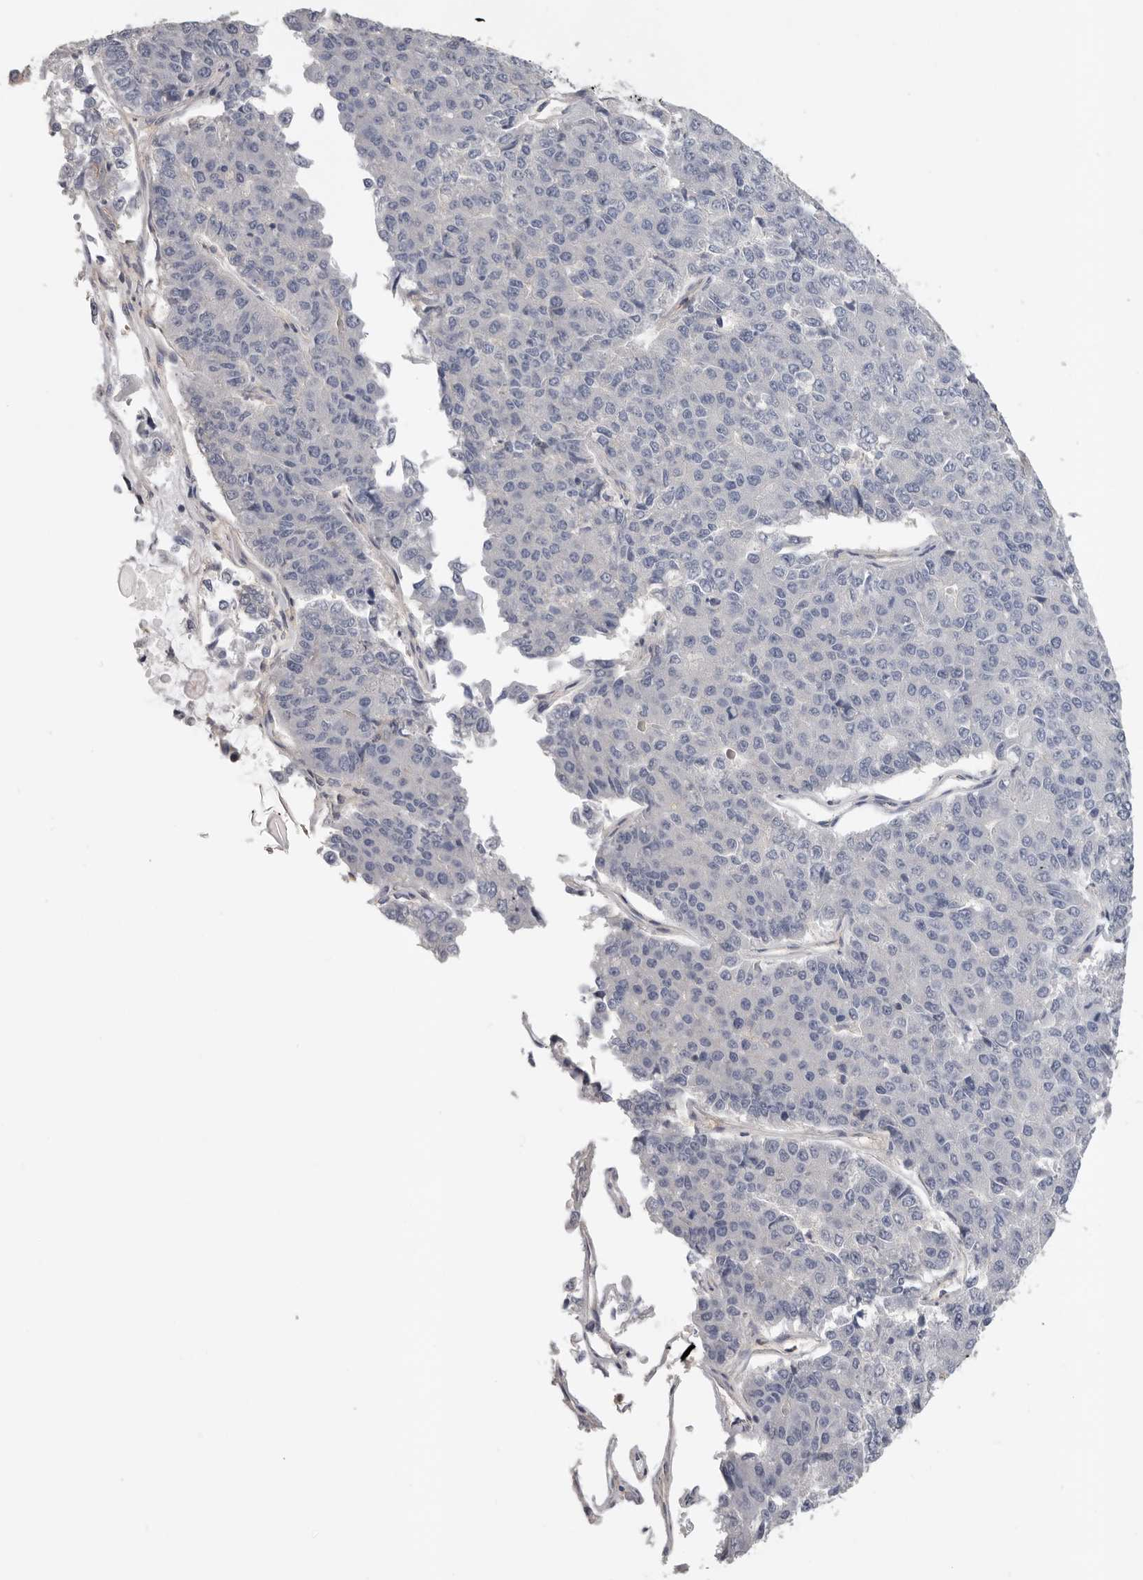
{"staining": {"intensity": "negative", "quantity": "none", "location": "none"}, "tissue": "pancreatic cancer", "cell_type": "Tumor cells", "image_type": "cancer", "snomed": [{"axis": "morphology", "description": "Adenocarcinoma, NOS"}, {"axis": "topography", "description": "Pancreas"}], "caption": "Immunohistochemical staining of human pancreatic cancer exhibits no significant positivity in tumor cells.", "gene": "WDTC1", "patient": {"sex": "male", "age": 50}}